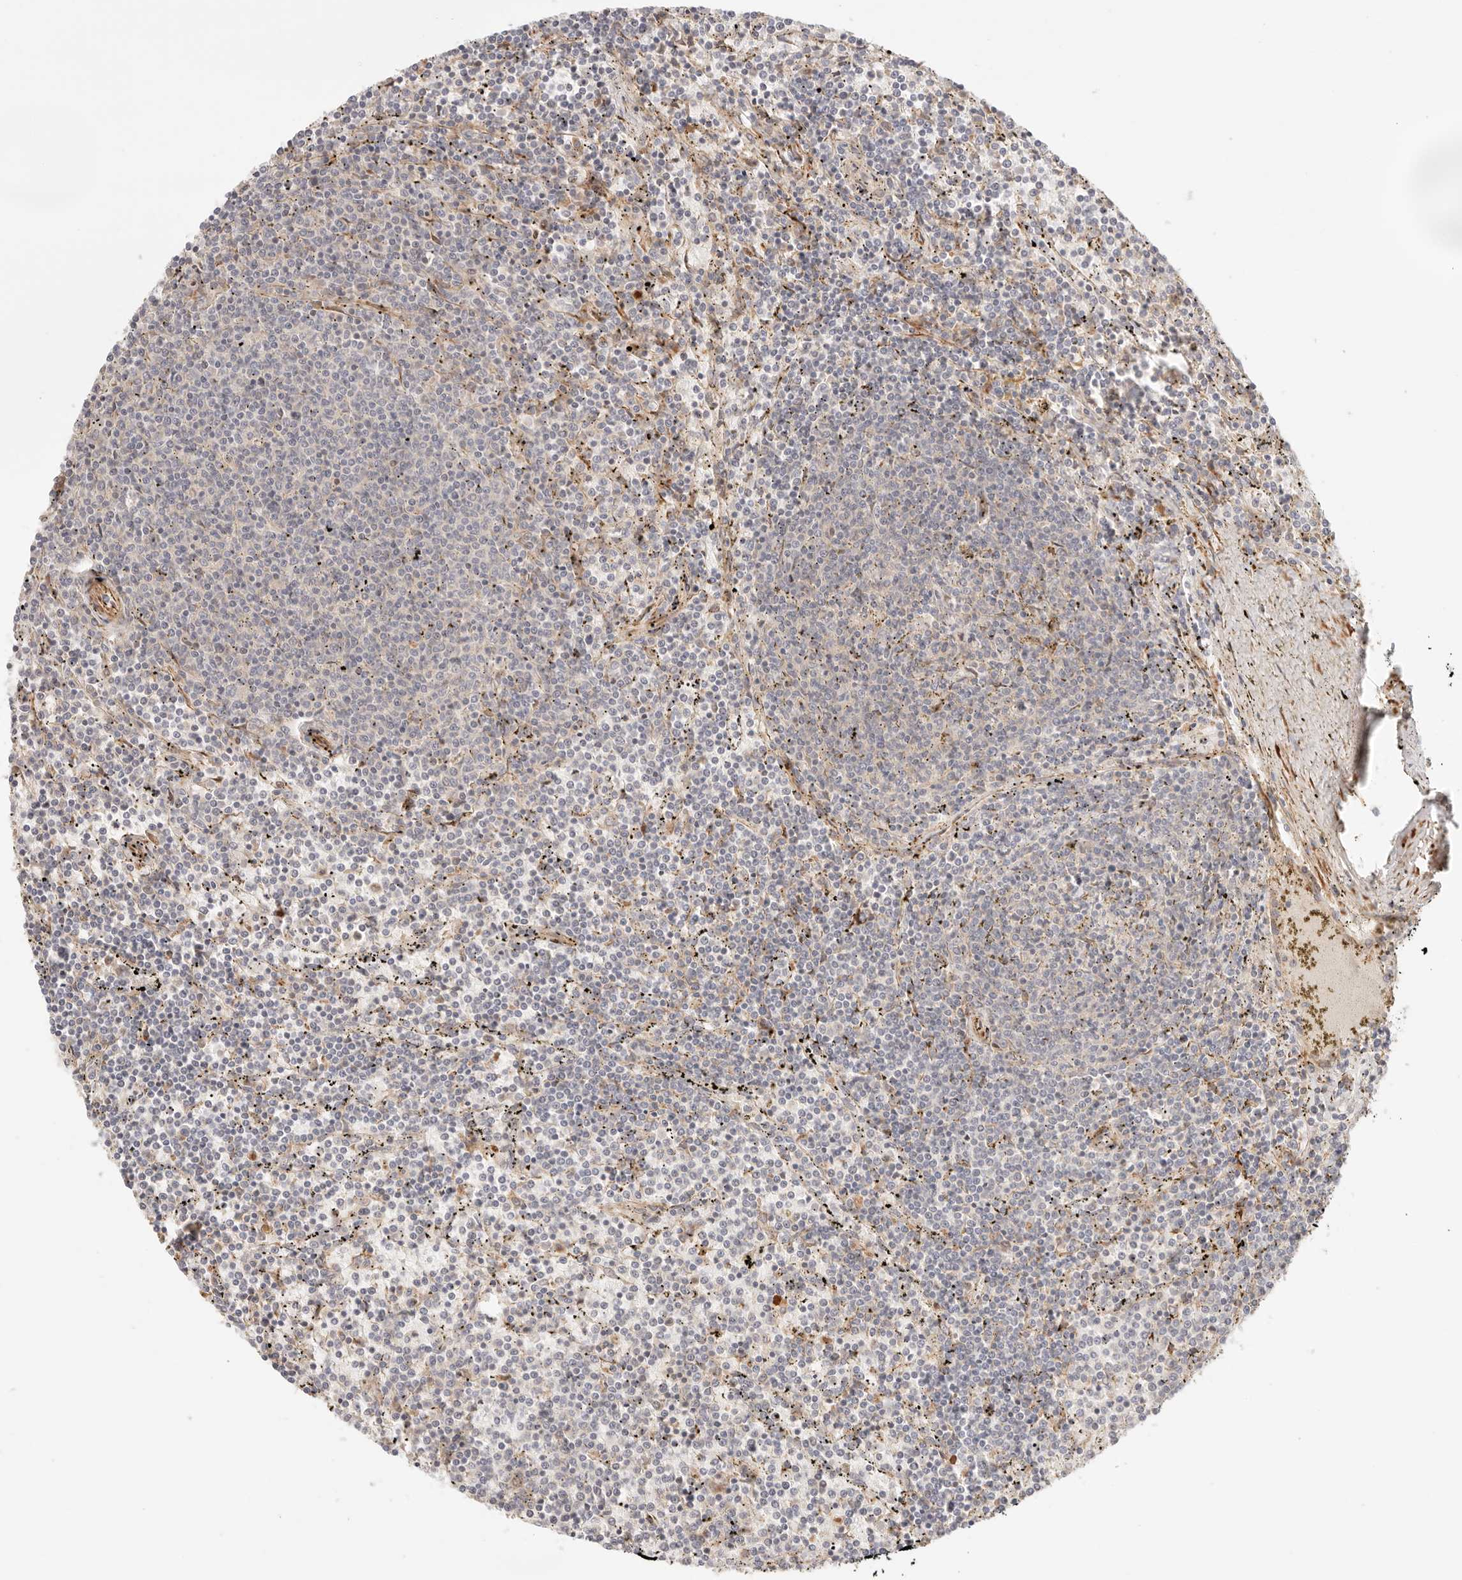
{"staining": {"intensity": "negative", "quantity": "none", "location": "none"}, "tissue": "lymphoma", "cell_type": "Tumor cells", "image_type": "cancer", "snomed": [{"axis": "morphology", "description": "Malignant lymphoma, non-Hodgkin's type, Low grade"}, {"axis": "topography", "description": "Spleen"}], "caption": "Micrograph shows no significant protein staining in tumor cells of malignant lymphoma, non-Hodgkin's type (low-grade).", "gene": "IL1R2", "patient": {"sex": "female", "age": 50}}